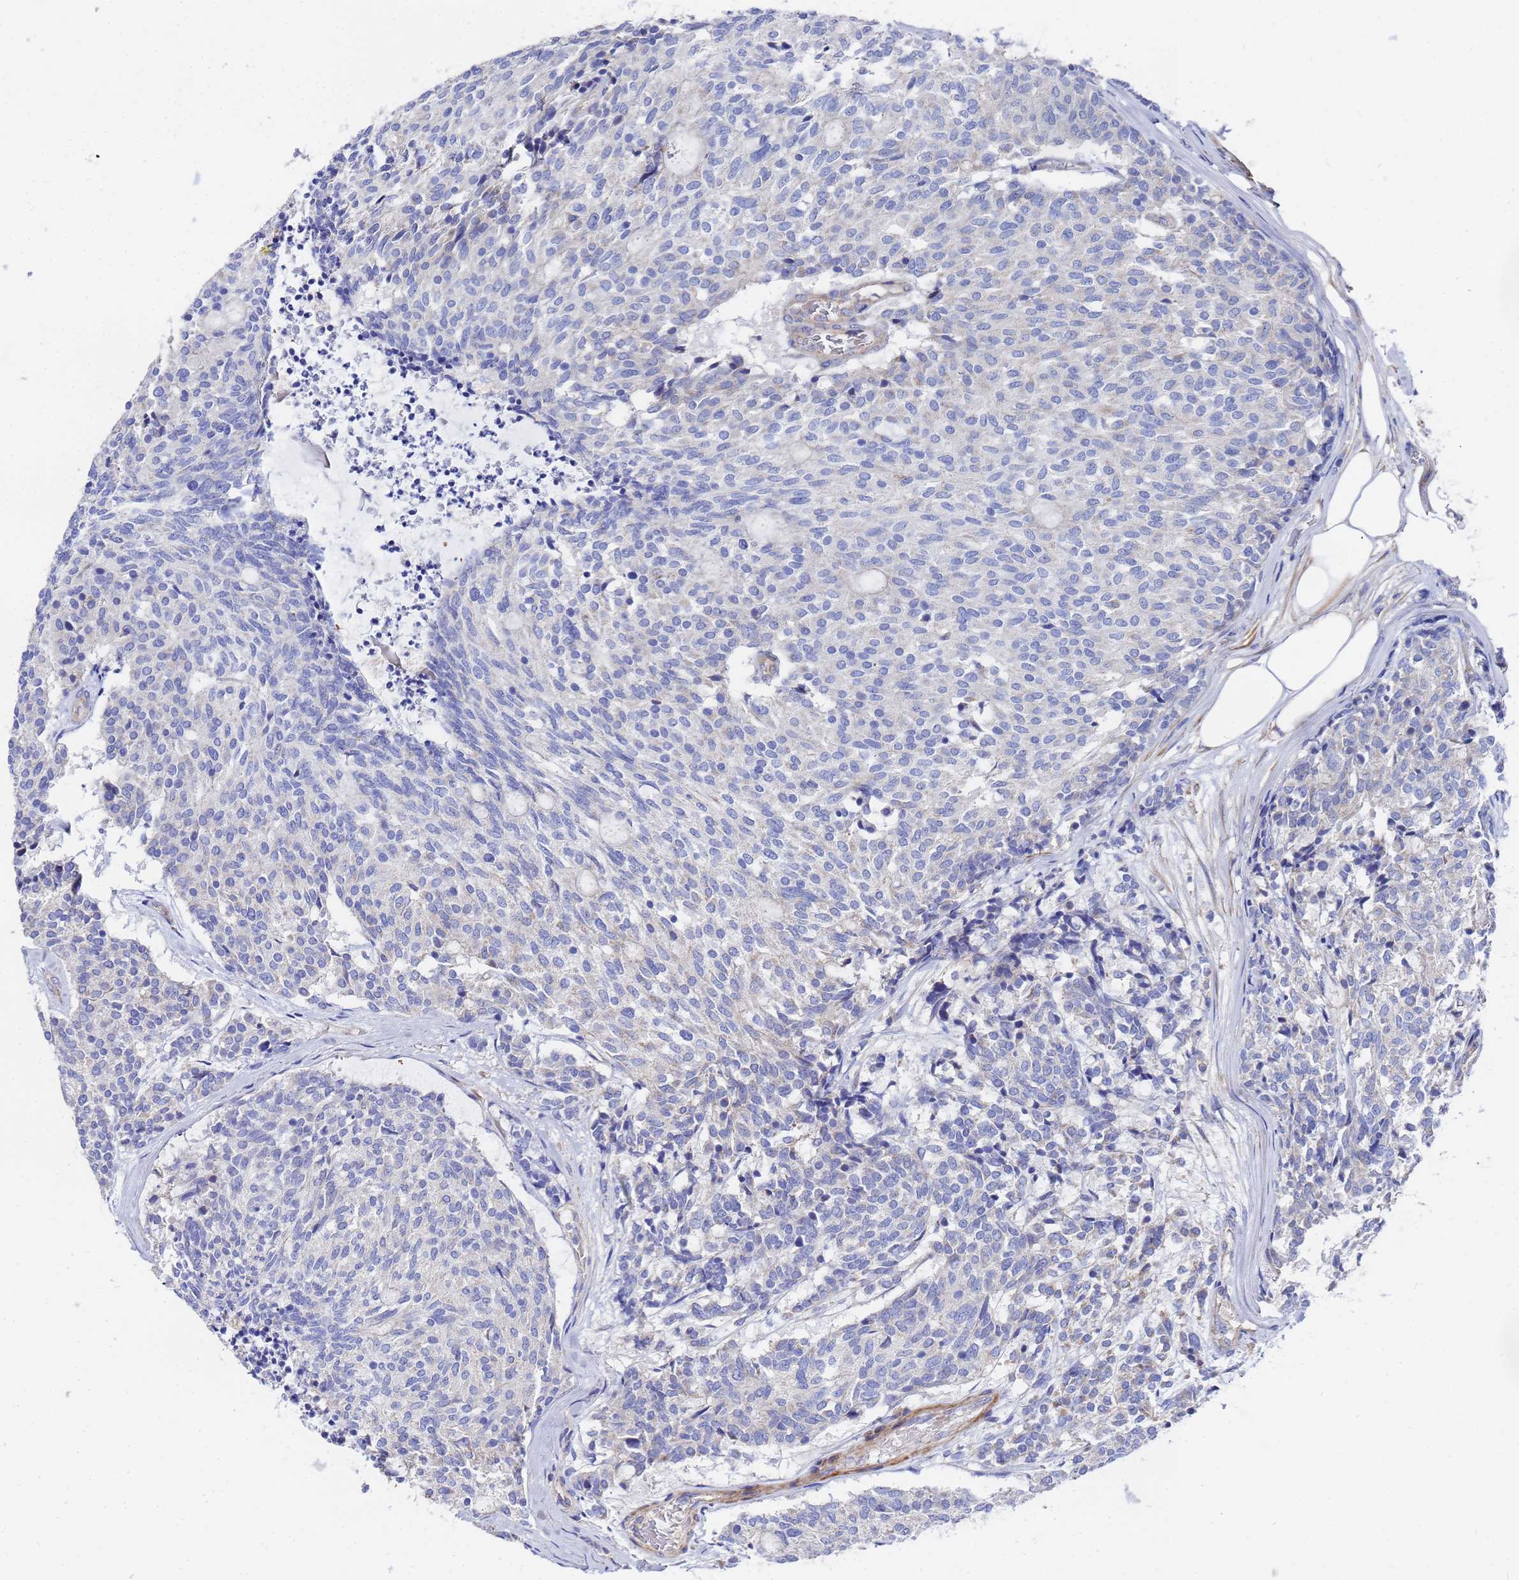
{"staining": {"intensity": "negative", "quantity": "none", "location": "none"}, "tissue": "carcinoid", "cell_type": "Tumor cells", "image_type": "cancer", "snomed": [{"axis": "morphology", "description": "Carcinoid, malignant, NOS"}, {"axis": "topography", "description": "Pancreas"}], "caption": "IHC photomicrograph of neoplastic tissue: human malignant carcinoid stained with DAB displays no significant protein positivity in tumor cells.", "gene": "FAHD2A", "patient": {"sex": "female", "age": 54}}